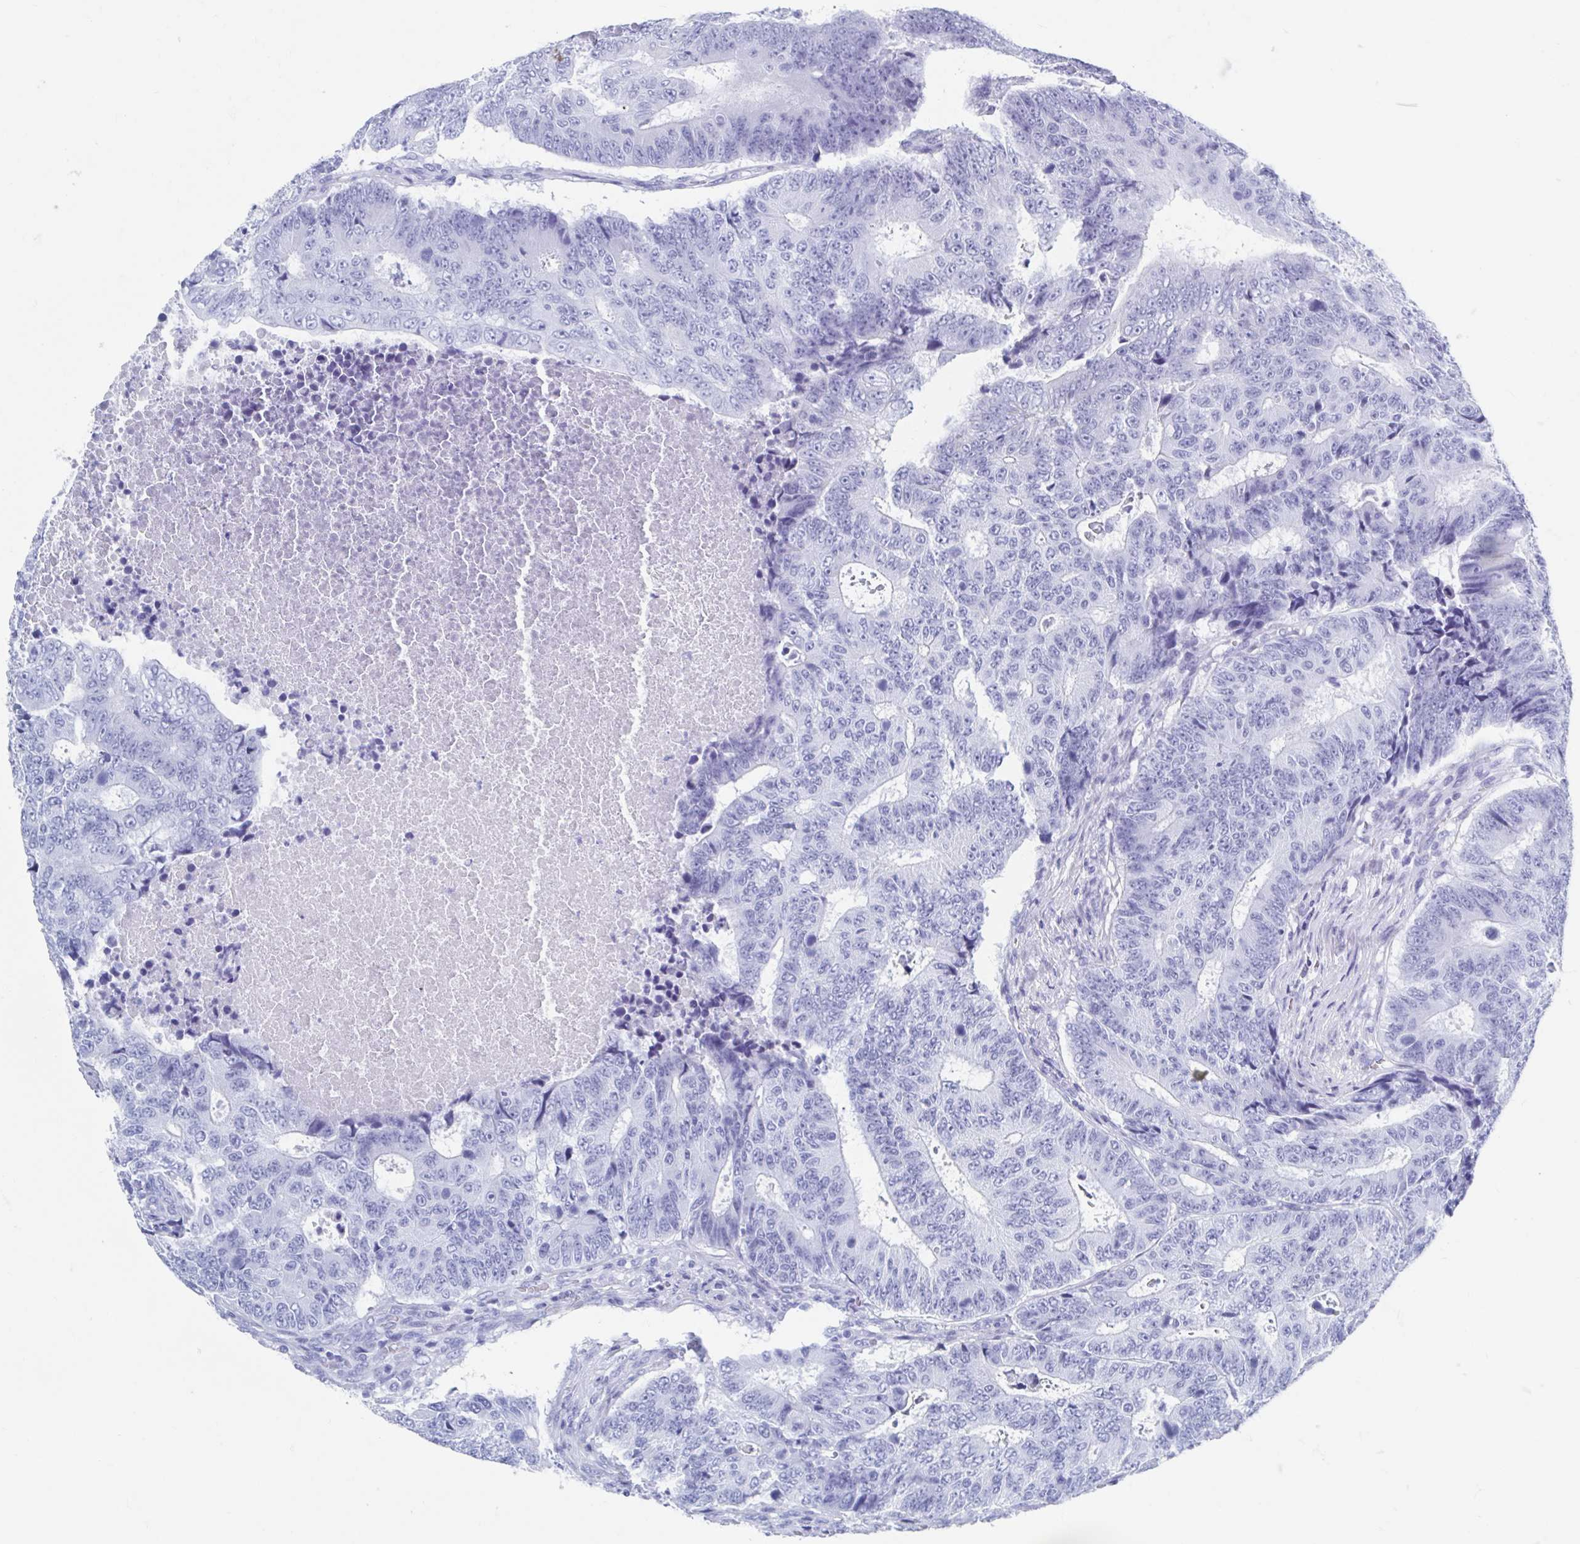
{"staining": {"intensity": "negative", "quantity": "none", "location": "none"}, "tissue": "colorectal cancer", "cell_type": "Tumor cells", "image_type": "cancer", "snomed": [{"axis": "morphology", "description": "Adenocarcinoma, NOS"}, {"axis": "topography", "description": "Colon"}], "caption": "DAB (3,3'-diaminobenzidine) immunohistochemical staining of colorectal adenocarcinoma shows no significant positivity in tumor cells.", "gene": "C10orf53", "patient": {"sex": "female", "age": 48}}